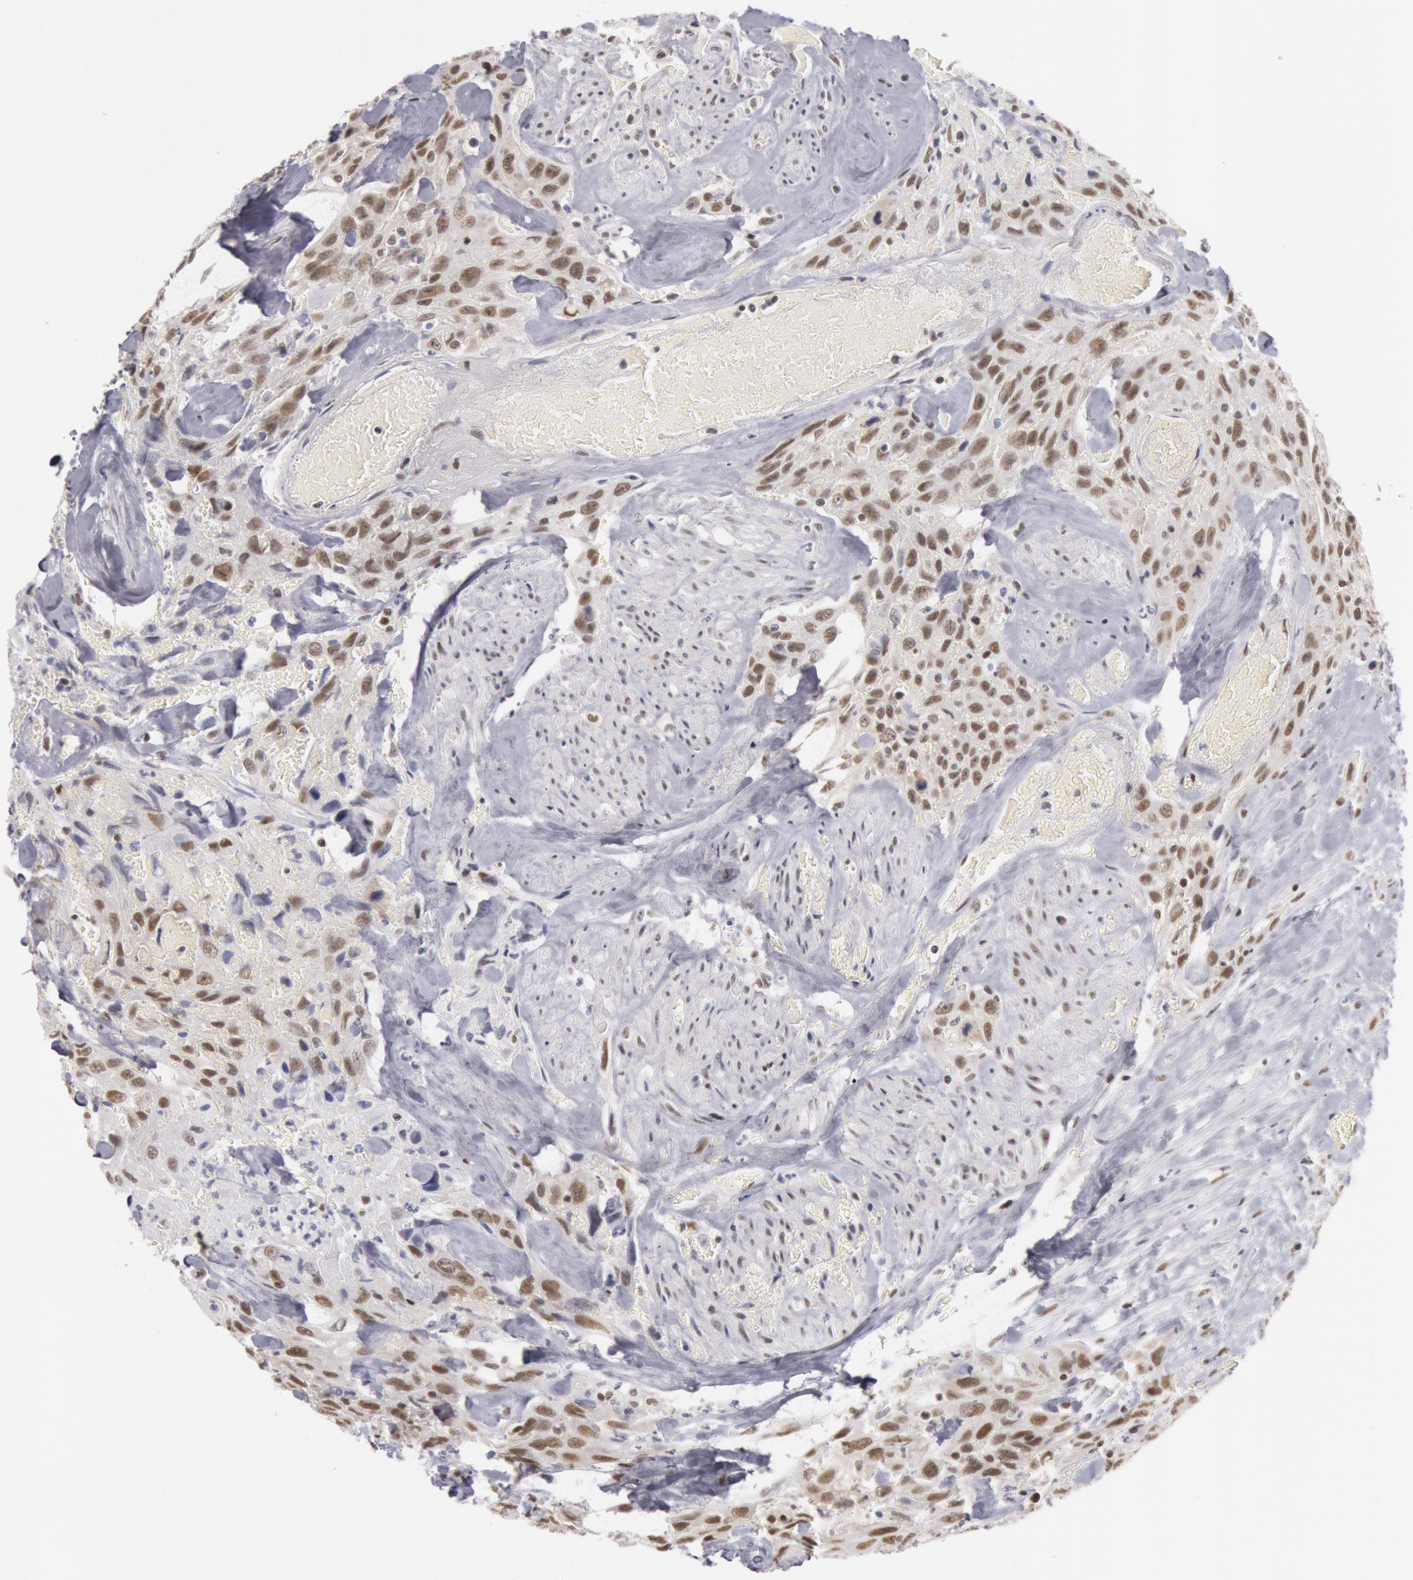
{"staining": {"intensity": "weak", "quantity": "25%-75%", "location": "nuclear"}, "tissue": "urothelial cancer", "cell_type": "Tumor cells", "image_type": "cancer", "snomed": [{"axis": "morphology", "description": "Urothelial carcinoma, High grade"}, {"axis": "topography", "description": "Urinary bladder"}], "caption": "Urothelial carcinoma (high-grade) stained for a protein exhibits weak nuclear positivity in tumor cells. (IHC, brightfield microscopy, high magnification).", "gene": "ESS2", "patient": {"sex": "female", "age": 84}}